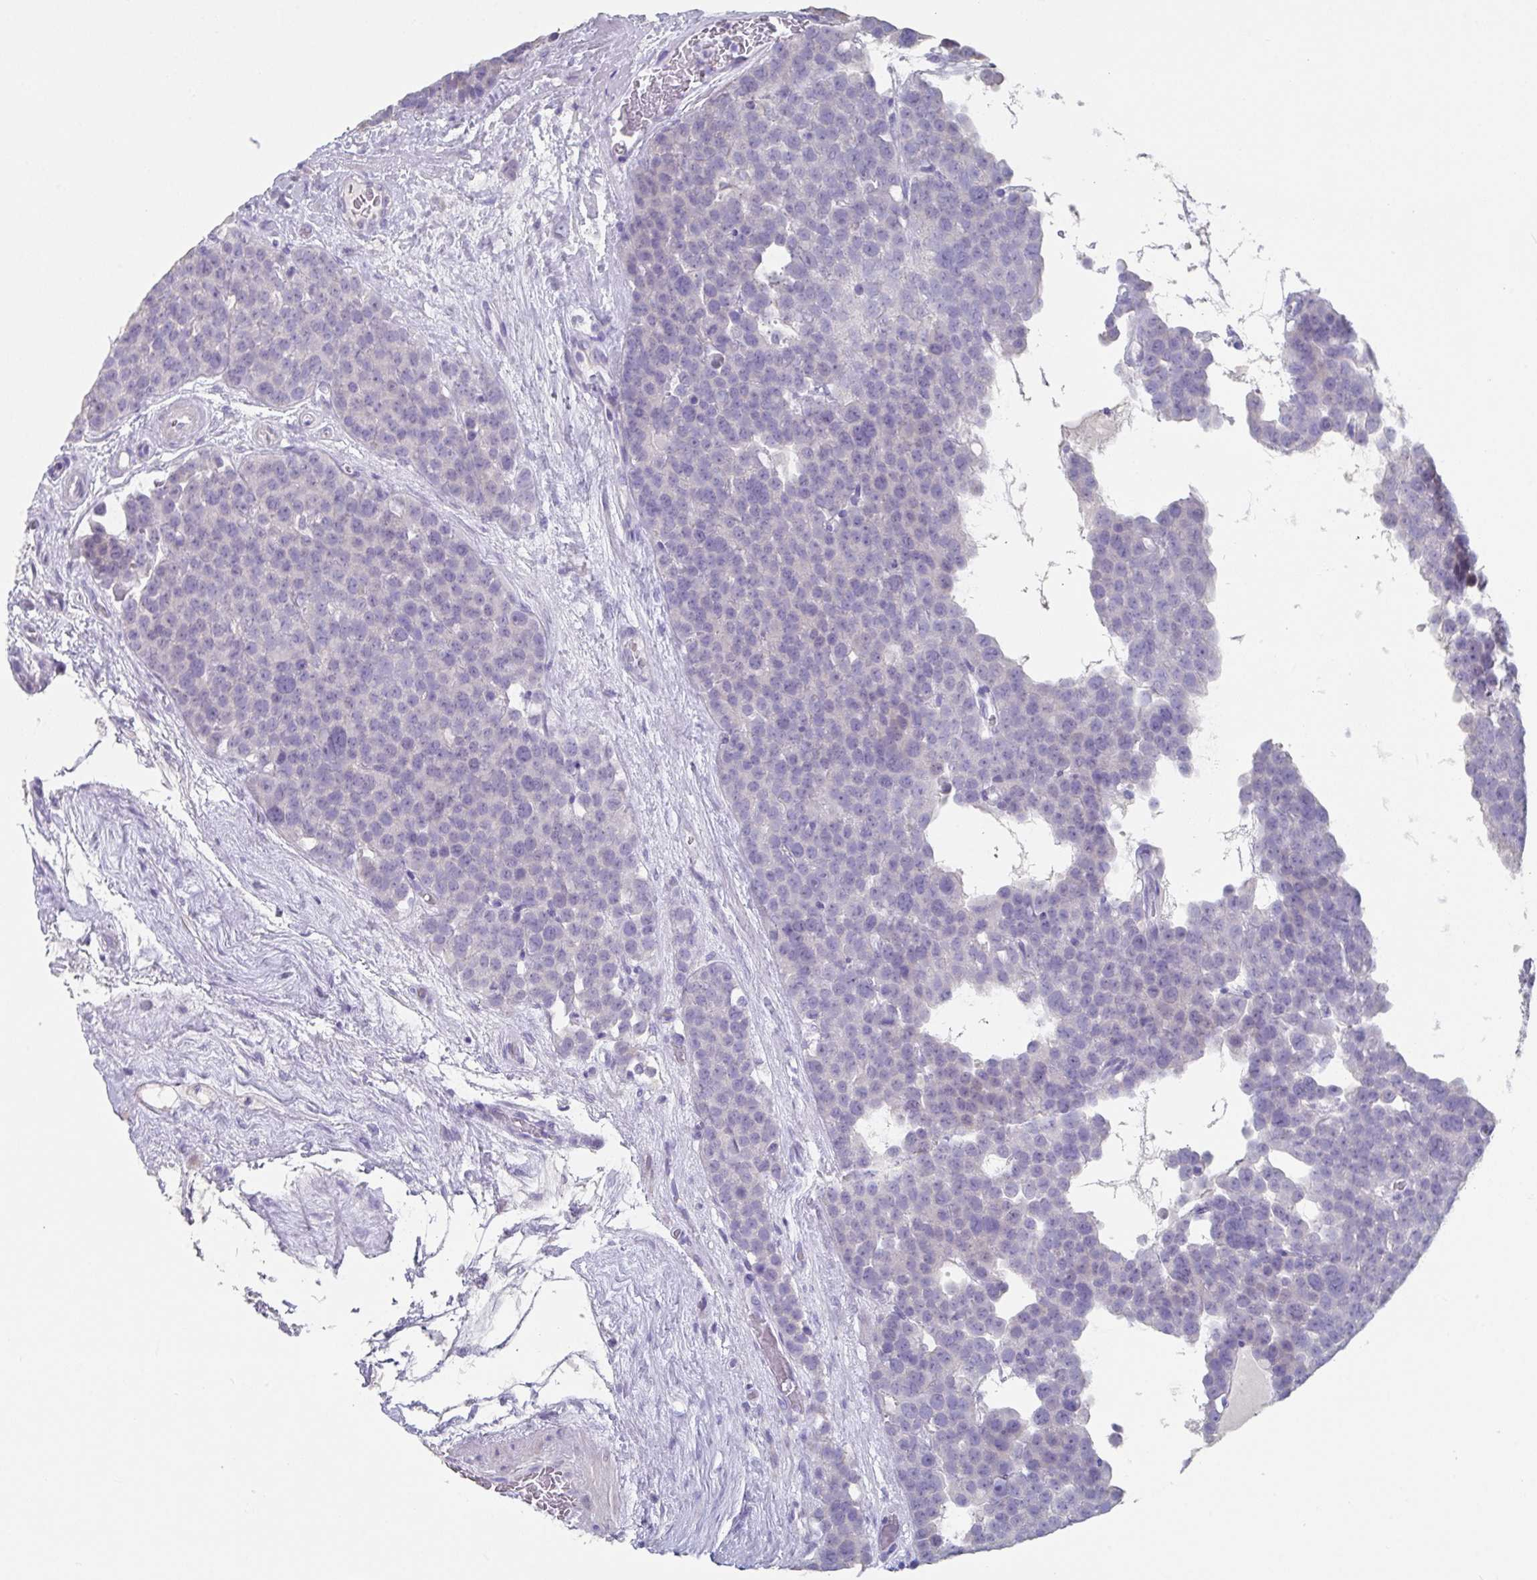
{"staining": {"intensity": "negative", "quantity": "none", "location": "none"}, "tissue": "testis cancer", "cell_type": "Tumor cells", "image_type": "cancer", "snomed": [{"axis": "morphology", "description": "Seminoma, NOS"}, {"axis": "topography", "description": "Testis"}], "caption": "A micrograph of human testis cancer is negative for staining in tumor cells. The staining is performed using DAB brown chromogen with nuclei counter-stained in using hematoxylin.", "gene": "SLC44A4", "patient": {"sex": "male", "age": 71}}